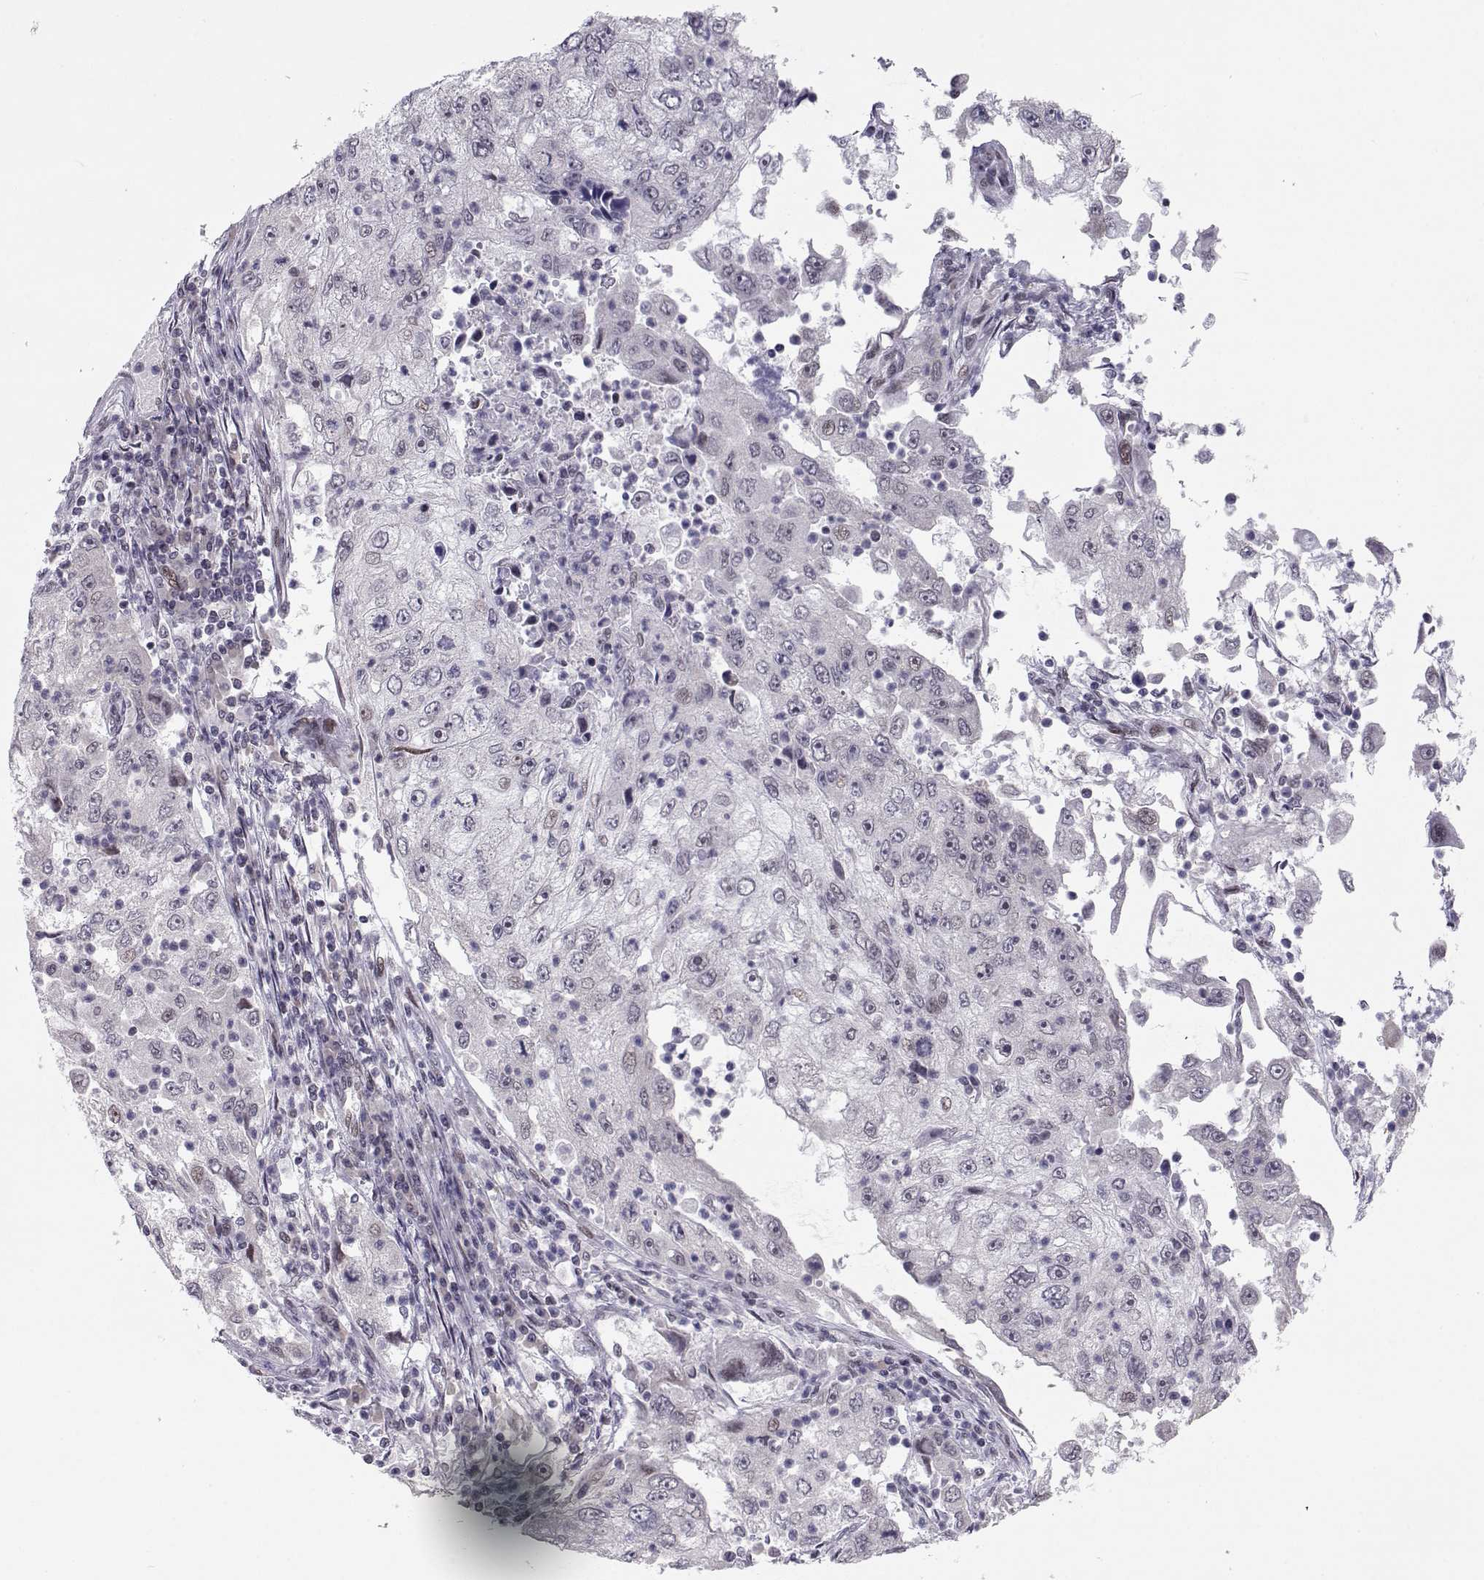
{"staining": {"intensity": "negative", "quantity": "none", "location": "none"}, "tissue": "cervical cancer", "cell_type": "Tumor cells", "image_type": "cancer", "snomed": [{"axis": "morphology", "description": "Squamous cell carcinoma, NOS"}, {"axis": "topography", "description": "Cervix"}], "caption": "Micrograph shows no significant protein staining in tumor cells of cervical squamous cell carcinoma.", "gene": "SIX6", "patient": {"sex": "female", "age": 36}}